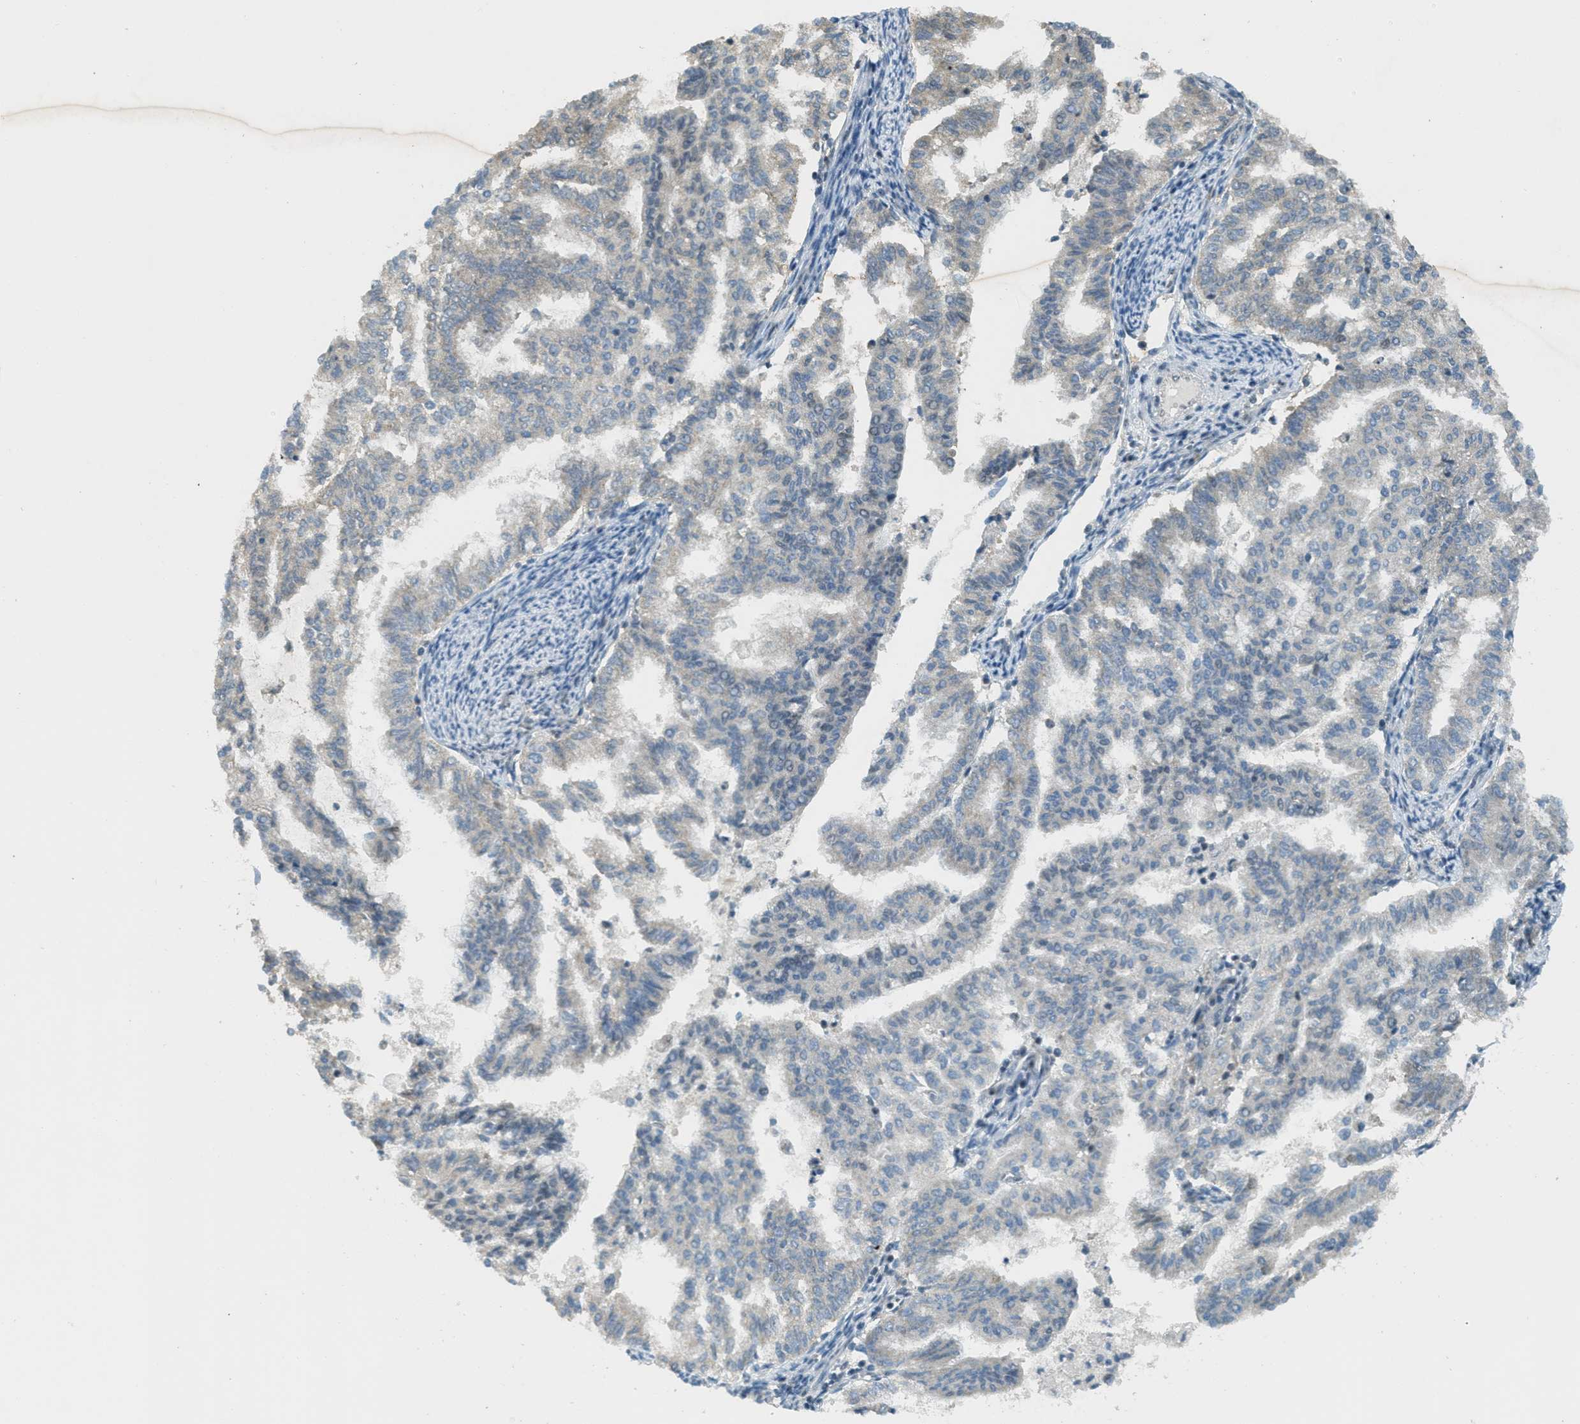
{"staining": {"intensity": "weak", "quantity": "<25%", "location": "cytoplasmic/membranous"}, "tissue": "endometrial cancer", "cell_type": "Tumor cells", "image_type": "cancer", "snomed": [{"axis": "morphology", "description": "Adenocarcinoma, NOS"}, {"axis": "topography", "description": "Endometrium"}], "caption": "The histopathology image exhibits no staining of tumor cells in adenocarcinoma (endometrial).", "gene": "TCF20", "patient": {"sex": "female", "age": 79}}